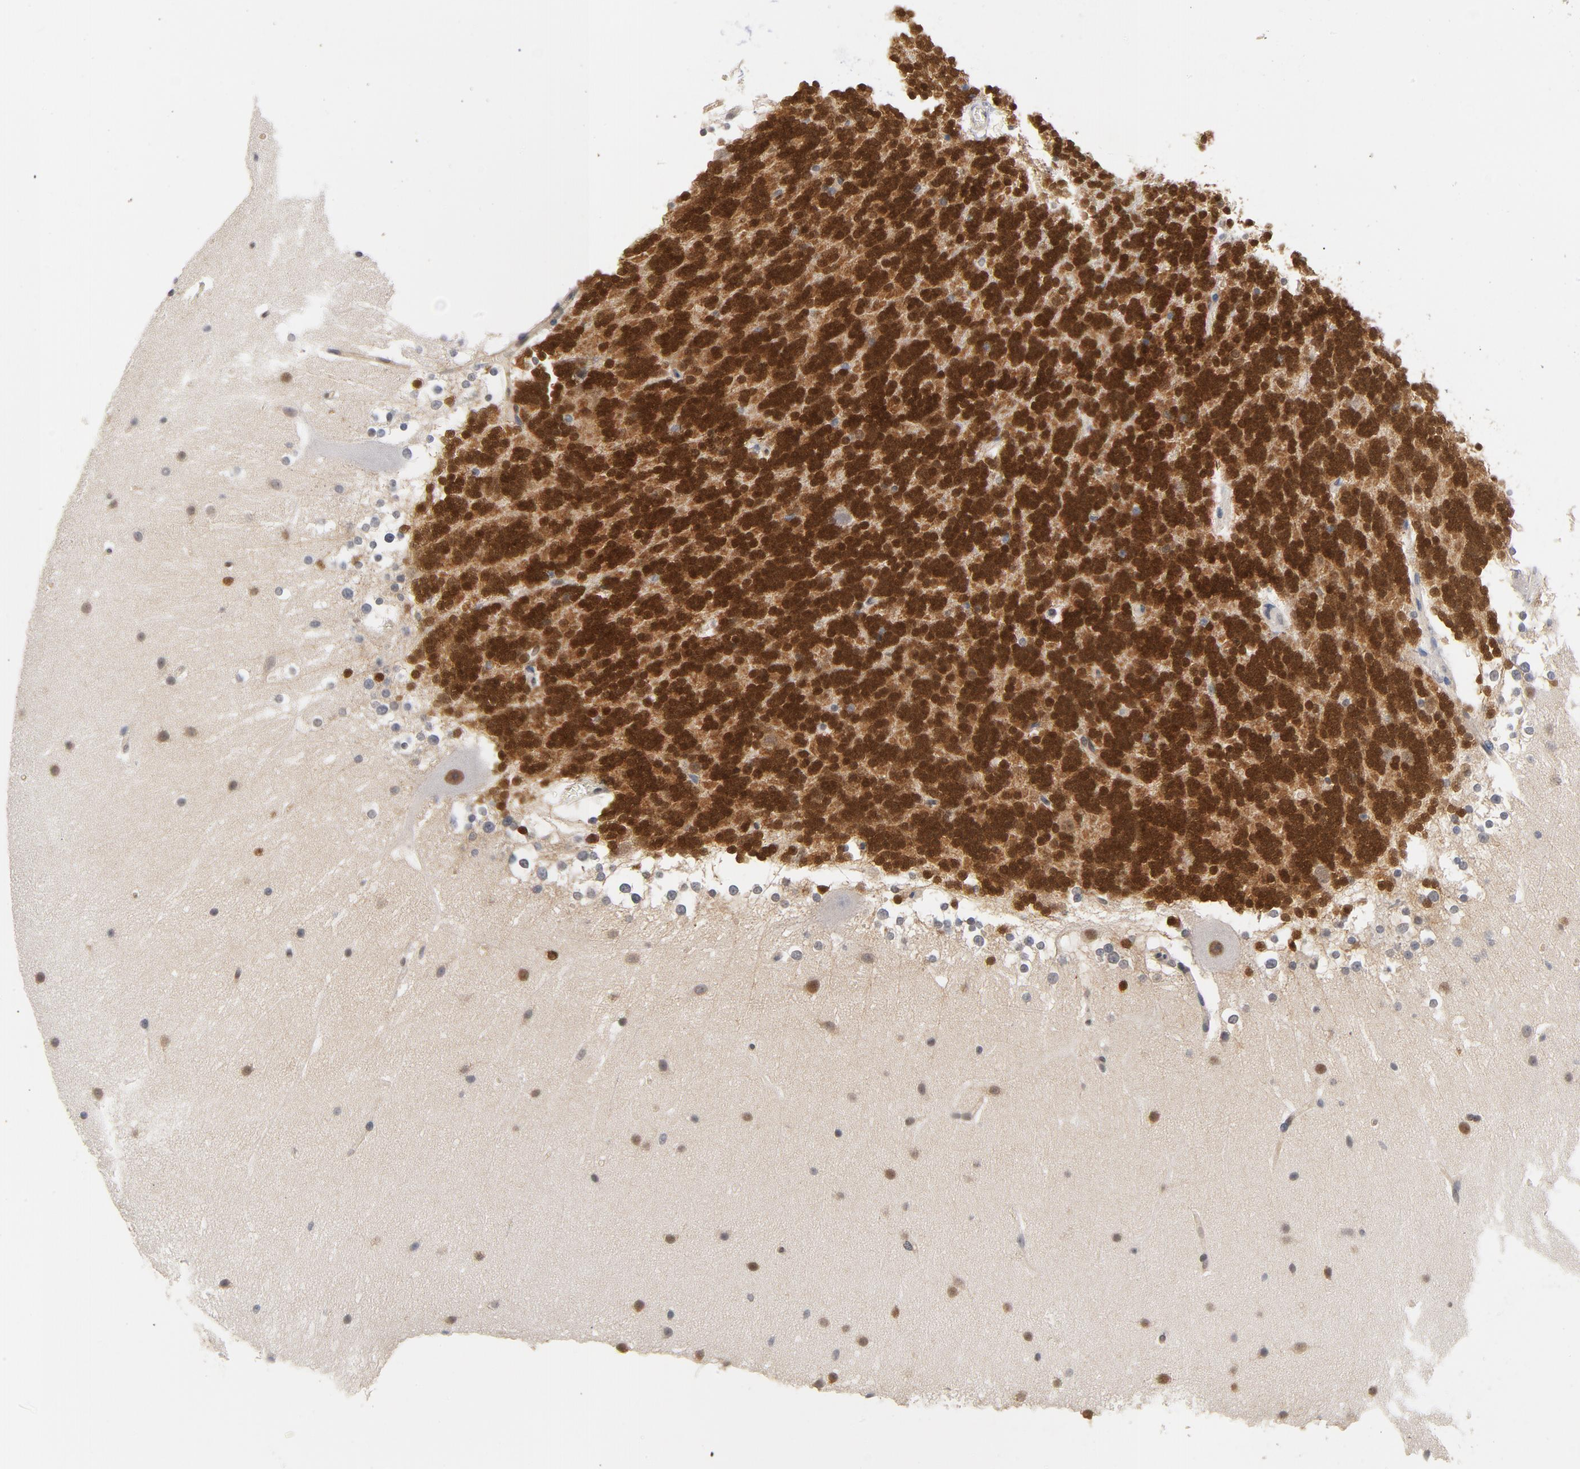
{"staining": {"intensity": "strong", "quantity": ">75%", "location": "nuclear"}, "tissue": "cerebellum", "cell_type": "Cells in granular layer", "image_type": "normal", "snomed": [{"axis": "morphology", "description": "Normal tissue, NOS"}, {"axis": "topography", "description": "Cerebellum"}], "caption": "An image of cerebellum stained for a protein exhibits strong nuclear brown staining in cells in granular layer. (Stains: DAB in brown, nuclei in blue, Microscopy: brightfield microscopy at high magnification).", "gene": "CDKN1B", "patient": {"sex": "female", "age": 19}}